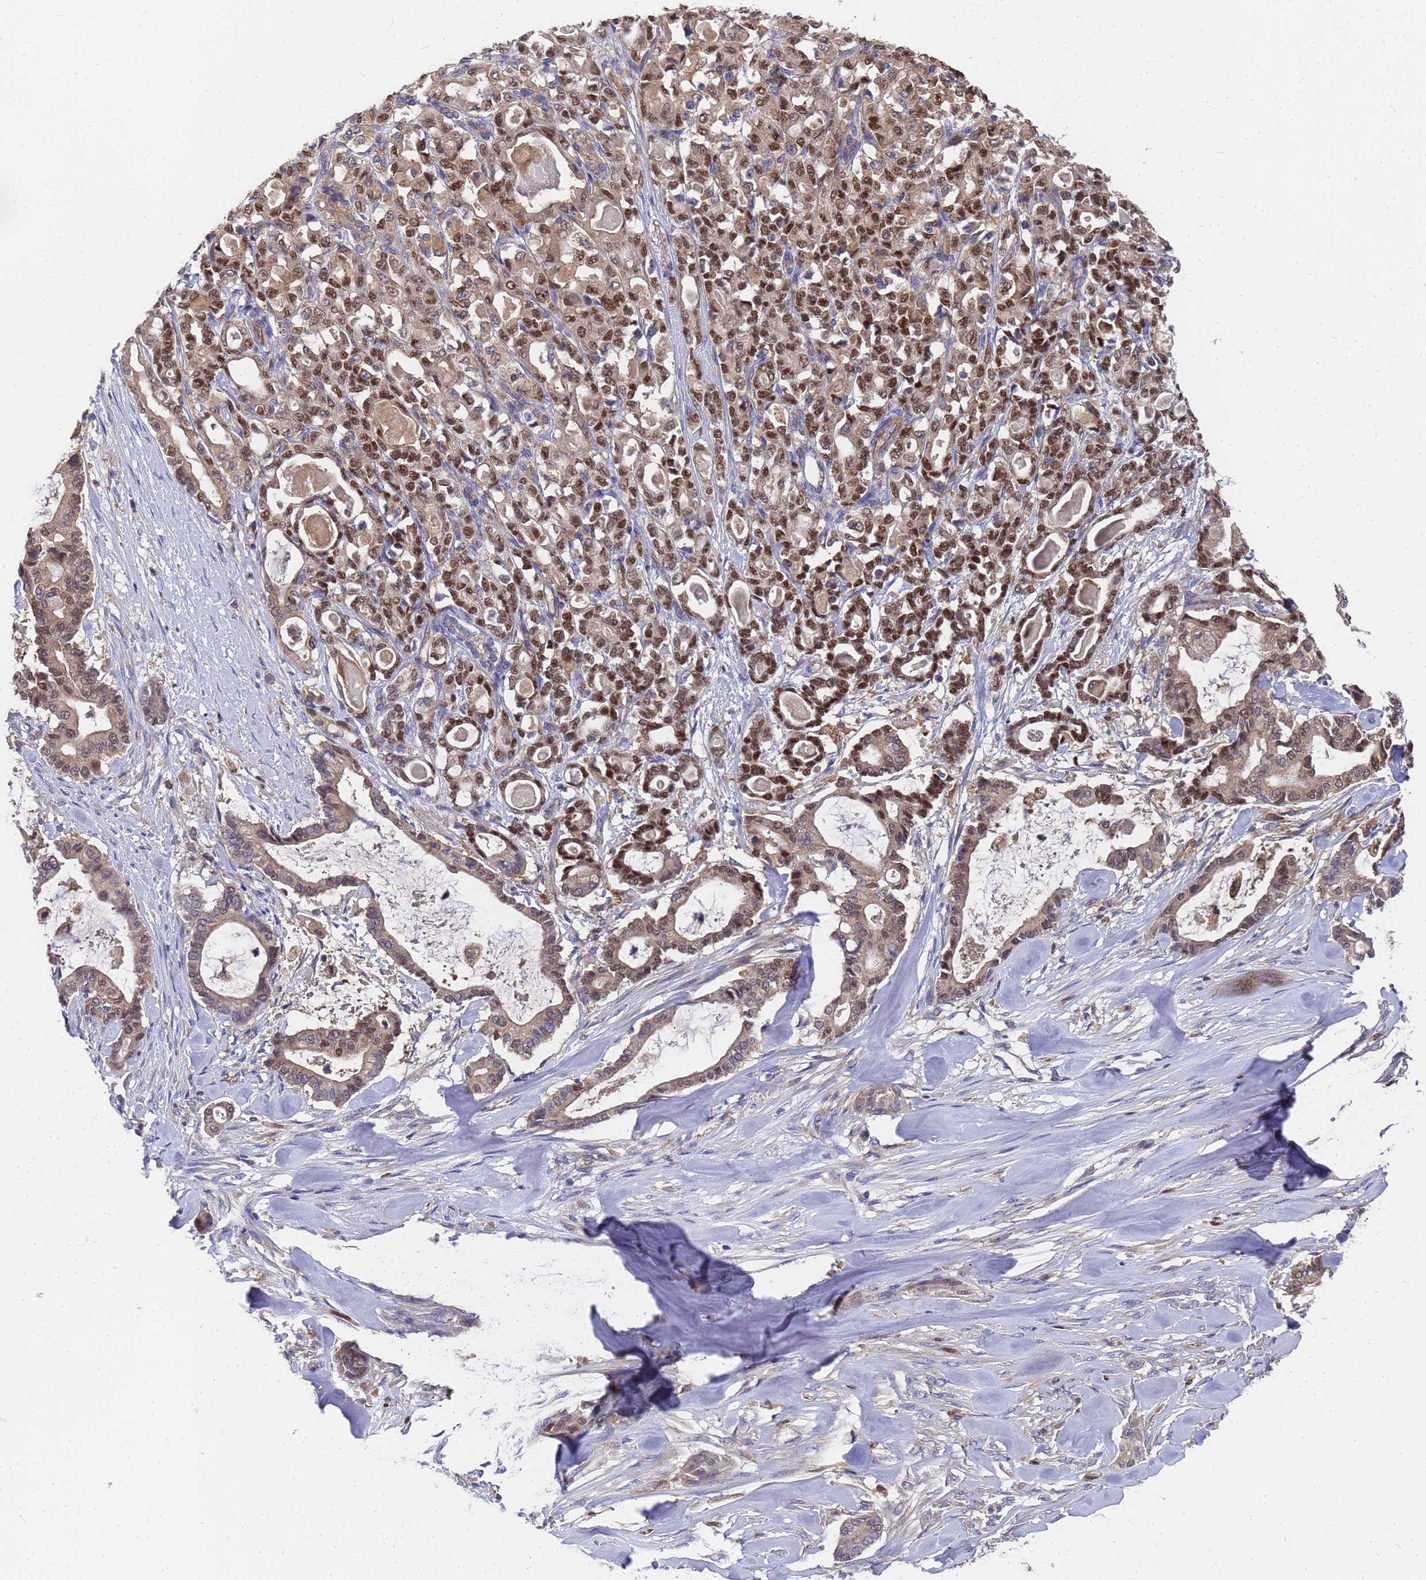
{"staining": {"intensity": "moderate", "quantity": ">75%", "location": "cytoplasmic/membranous,nuclear"}, "tissue": "pancreatic cancer", "cell_type": "Tumor cells", "image_type": "cancer", "snomed": [{"axis": "morphology", "description": "Adenocarcinoma, NOS"}, {"axis": "topography", "description": "Pancreas"}], "caption": "DAB immunohistochemical staining of human pancreatic cancer shows moderate cytoplasmic/membranous and nuclear protein staining in approximately >75% of tumor cells.", "gene": "SLC35E2B", "patient": {"sex": "male", "age": 63}}